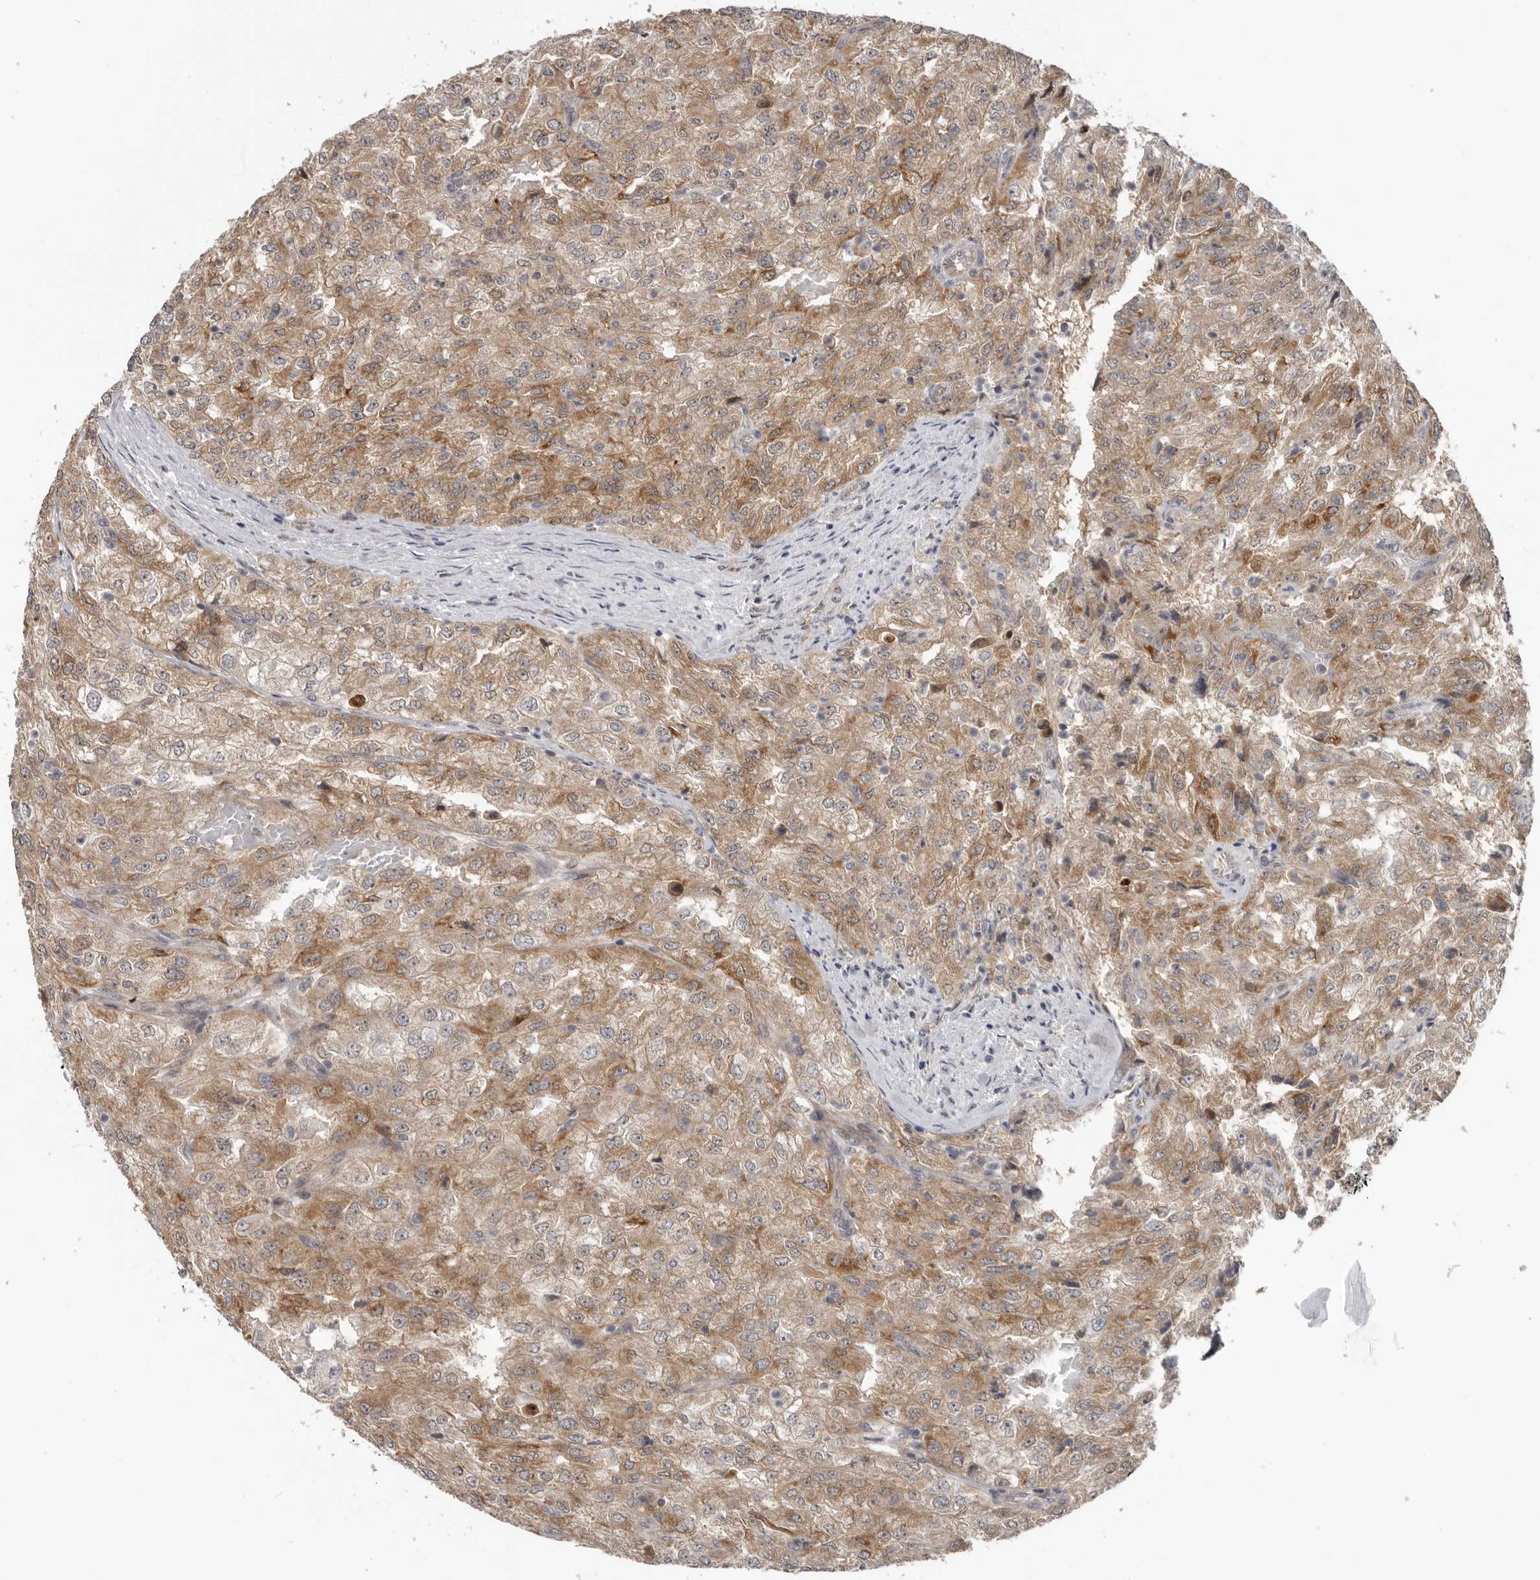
{"staining": {"intensity": "moderate", "quantity": ">75%", "location": "cytoplasmic/membranous"}, "tissue": "renal cancer", "cell_type": "Tumor cells", "image_type": "cancer", "snomed": [{"axis": "morphology", "description": "Adenocarcinoma, NOS"}, {"axis": "topography", "description": "Kidney"}], "caption": "Renal cancer (adenocarcinoma) tissue reveals moderate cytoplasmic/membranous positivity in approximately >75% of tumor cells, visualized by immunohistochemistry.", "gene": "BAD", "patient": {"sex": "female", "age": 54}}